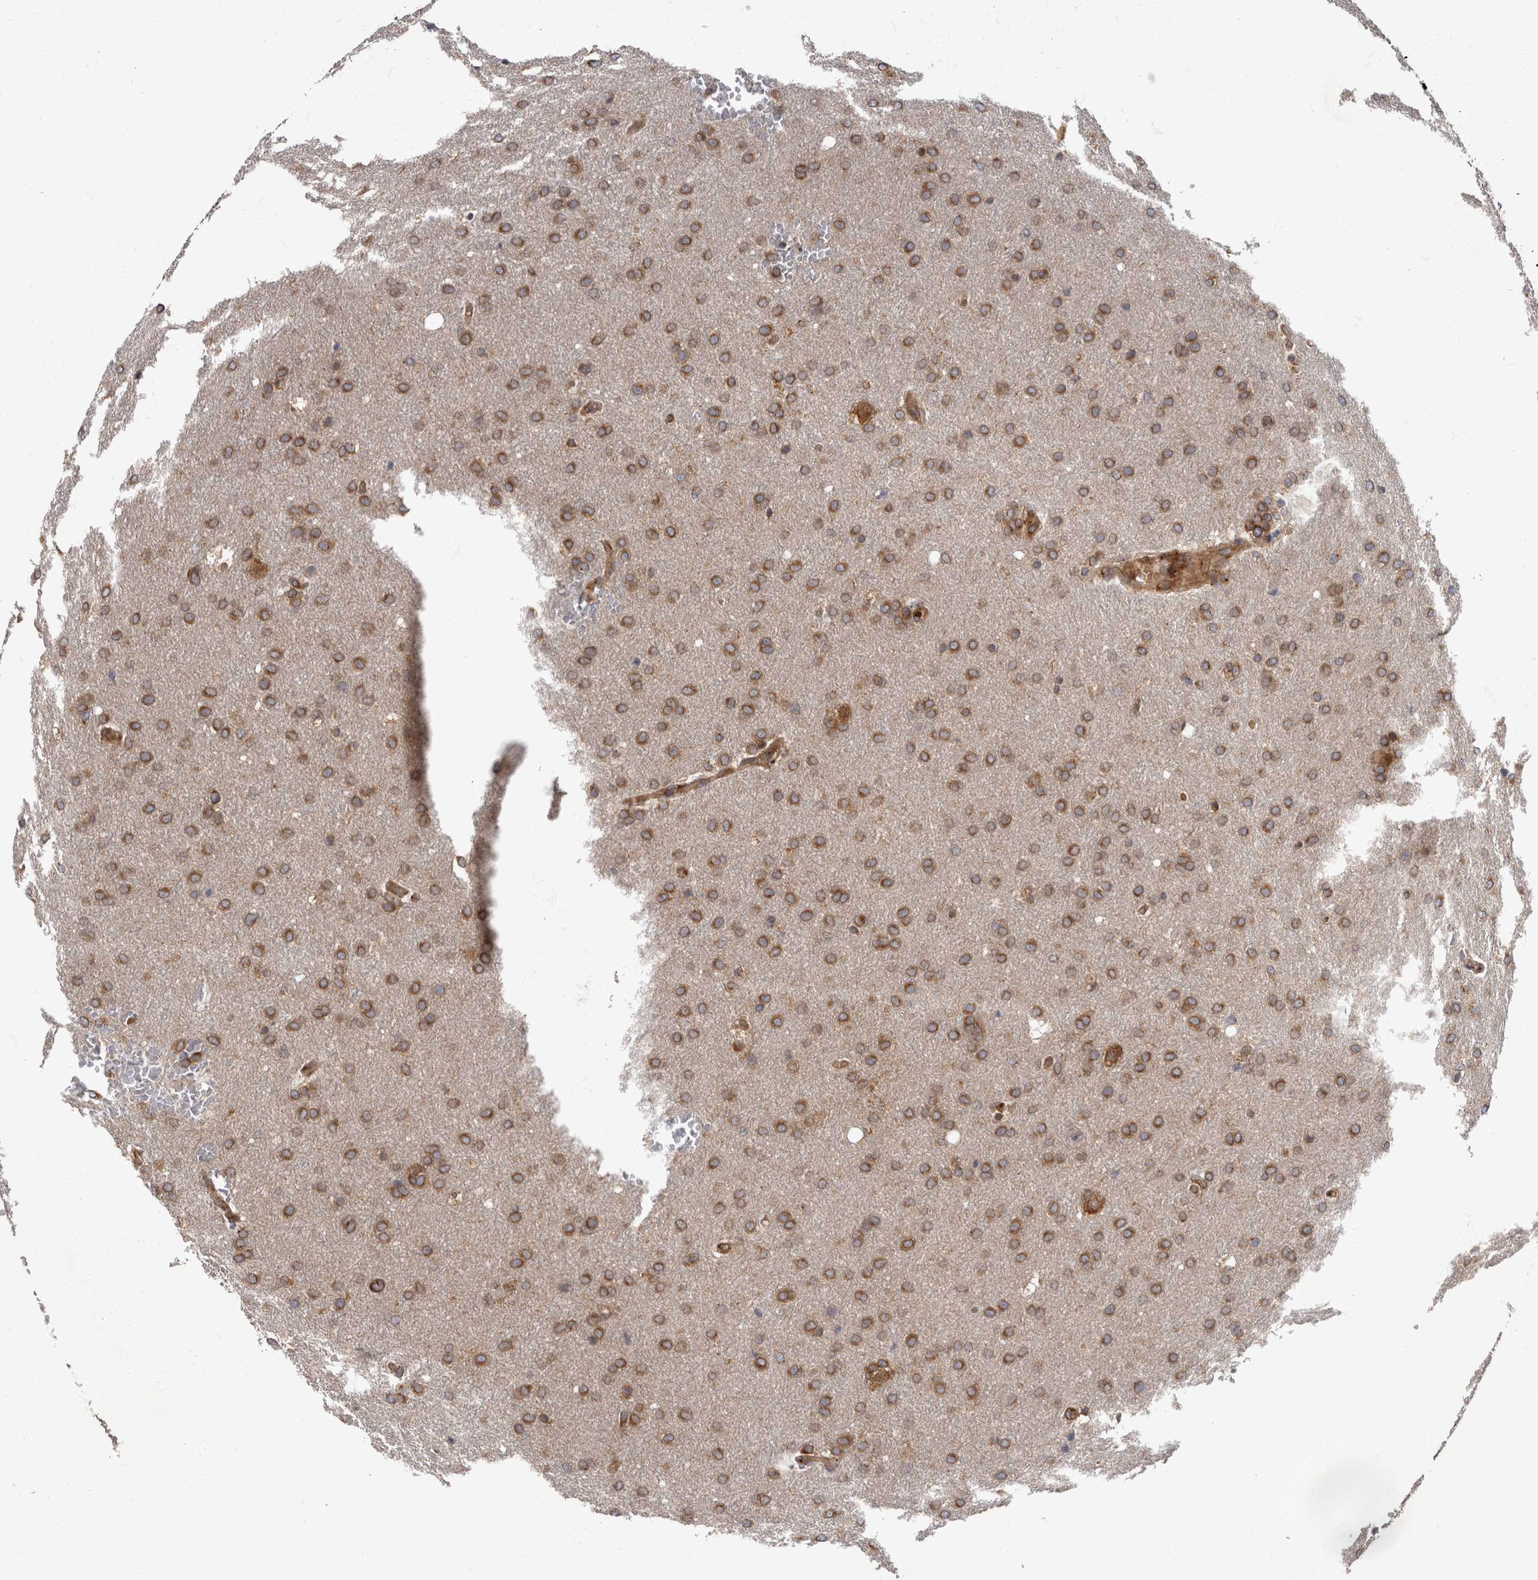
{"staining": {"intensity": "moderate", "quantity": ">75%", "location": "cytoplasmic/membranous"}, "tissue": "glioma", "cell_type": "Tumor cells", "image_type": "cancer", "snomed": [{"axis": "morphology", "description": "Glioma, malignant, Low grade"}, {"axis": "topography", "description": "Brain"}], "caption": "Immunohistochemistry image of human malignant glioma (low-grade) stained for a protein (brown), which demonstrates medium levels of moderate cytoplasmic/membranous positivity in approximately >75% of tumor cells.", "gene": "HOOK3", "patient": {"sex": "female", "age": 37}}